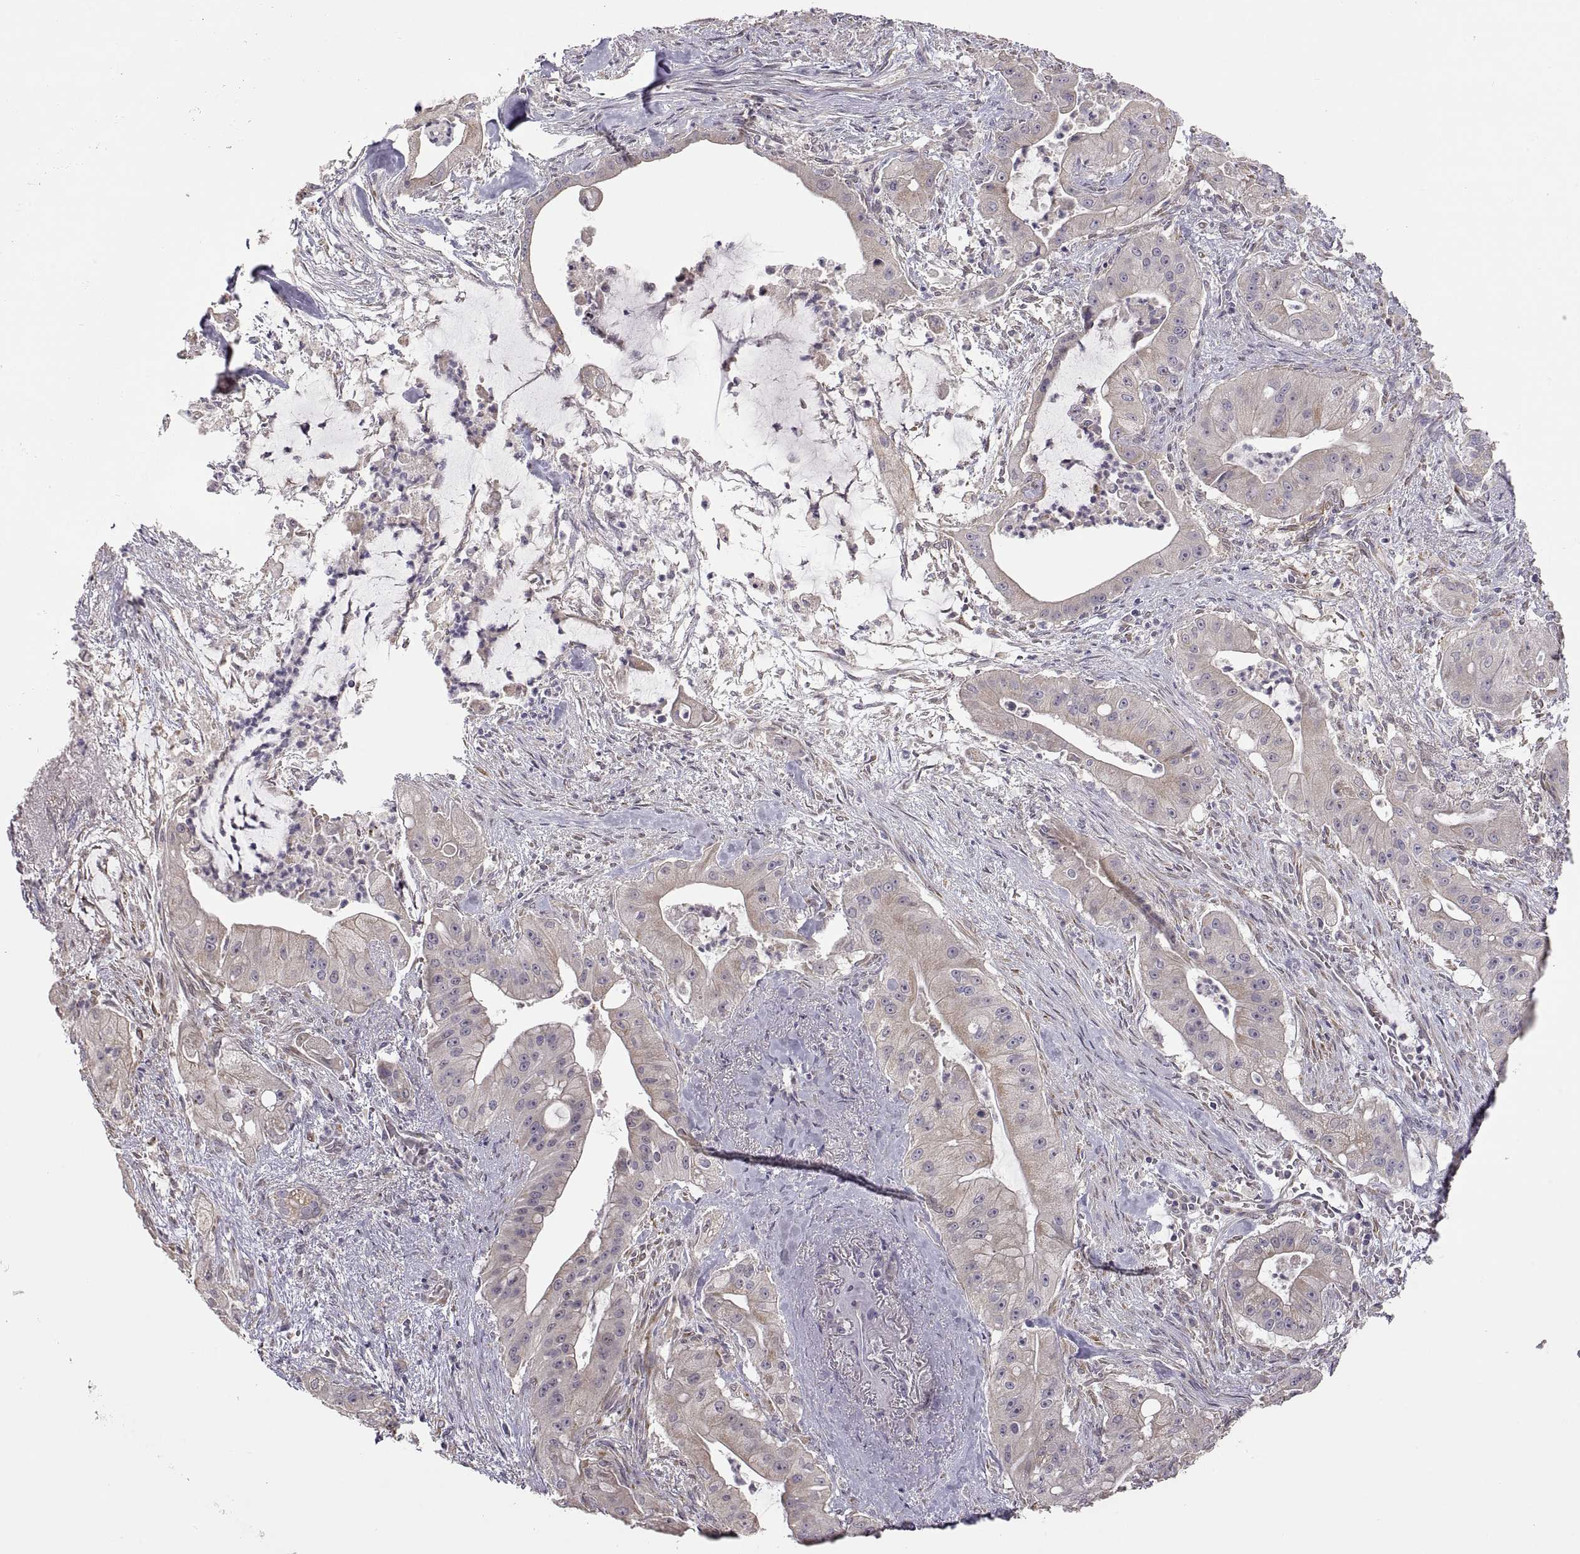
{"staining": {"intensity": "weak", "quantity": ">75%", "location": "cytoplasmic/membranous"}, "tissue": "pancreatic cancer", "cell_type": "Tumor cells", "image_type": "cancer", "snomed": [{"axis": "morphology", "description": "Normal tissue, NOS"}, {"axis": "morphology", "description": "Inflammation, NOS"}, {"axis": "morphology", "description": "Adenocarcinoma, NOS"}, {"axis": "topography", "description": "Pancreas"}], "caption": "Immunohistochemical staining of human adenocarcinoma (pancreatic) displays low levels of weak cytoplasmic/membranous protein expression in approximately >75% of tumor cells. The protein of interest is shown in brown color, while the nuclei are stained blue.", "gene": "ACSBG2", "patient": {"sex": "male", "age": 57}}